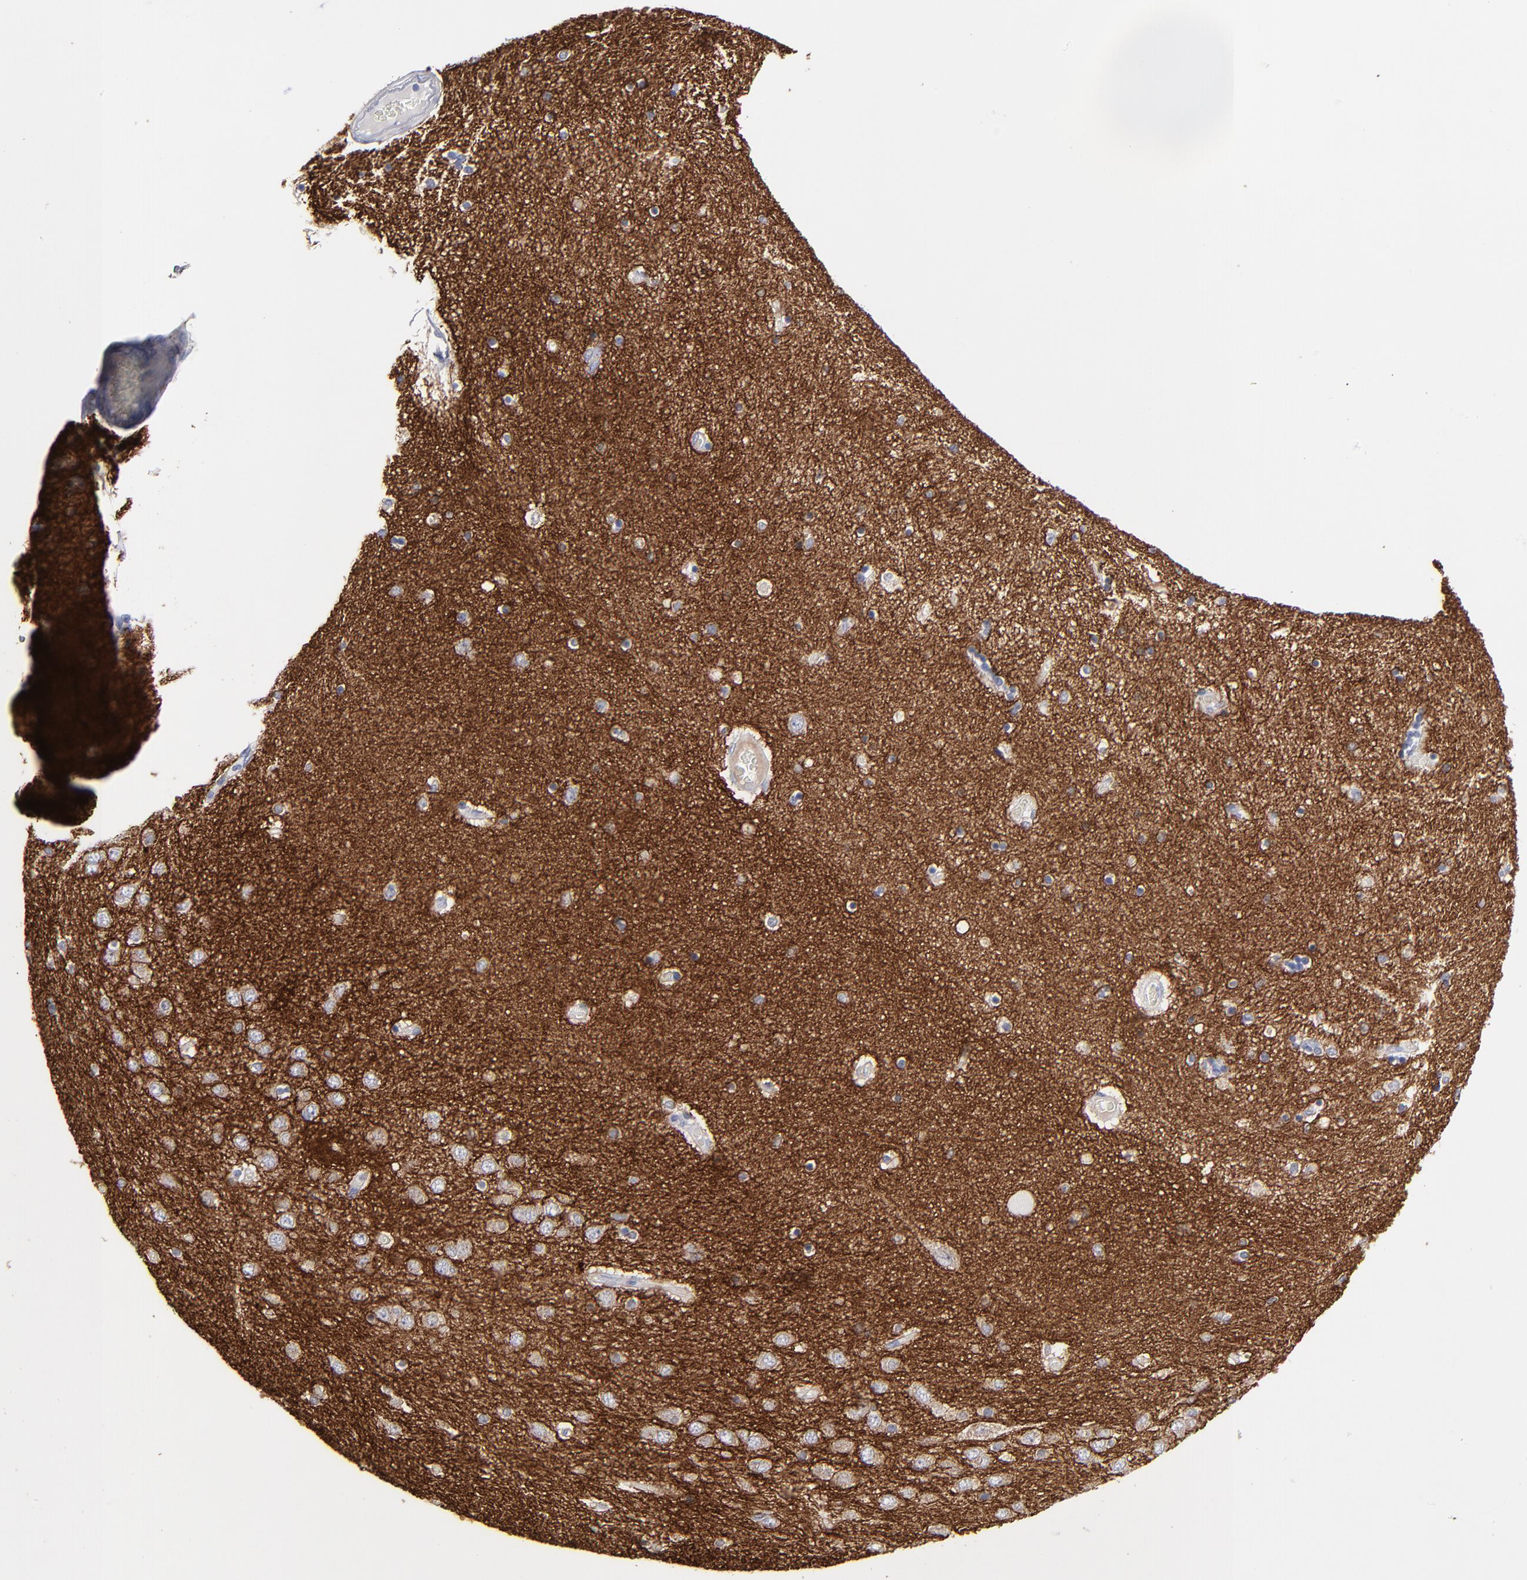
{"staining": {"intensity": "negative", "quantity": "none", "location": "none"}, "tissue": "hippocampus", "cell_type": "Glial cells", "image_type": "normal", "snomed": [{"axis": "morphology", "description": "Normal tissue, NOS"}, {"axis": "topography", "description": "Hippocampus"}], "caption": "The photomicrograph shows no staining of glial cells in benign hippocampus. (Stains: DAB immunohistochemistry with hematoxylin counter stain, Microscopy: brightfield microscopy at high magnification).", "gene": "CADM3", "patient": {"sex": "female", "age": 54}}